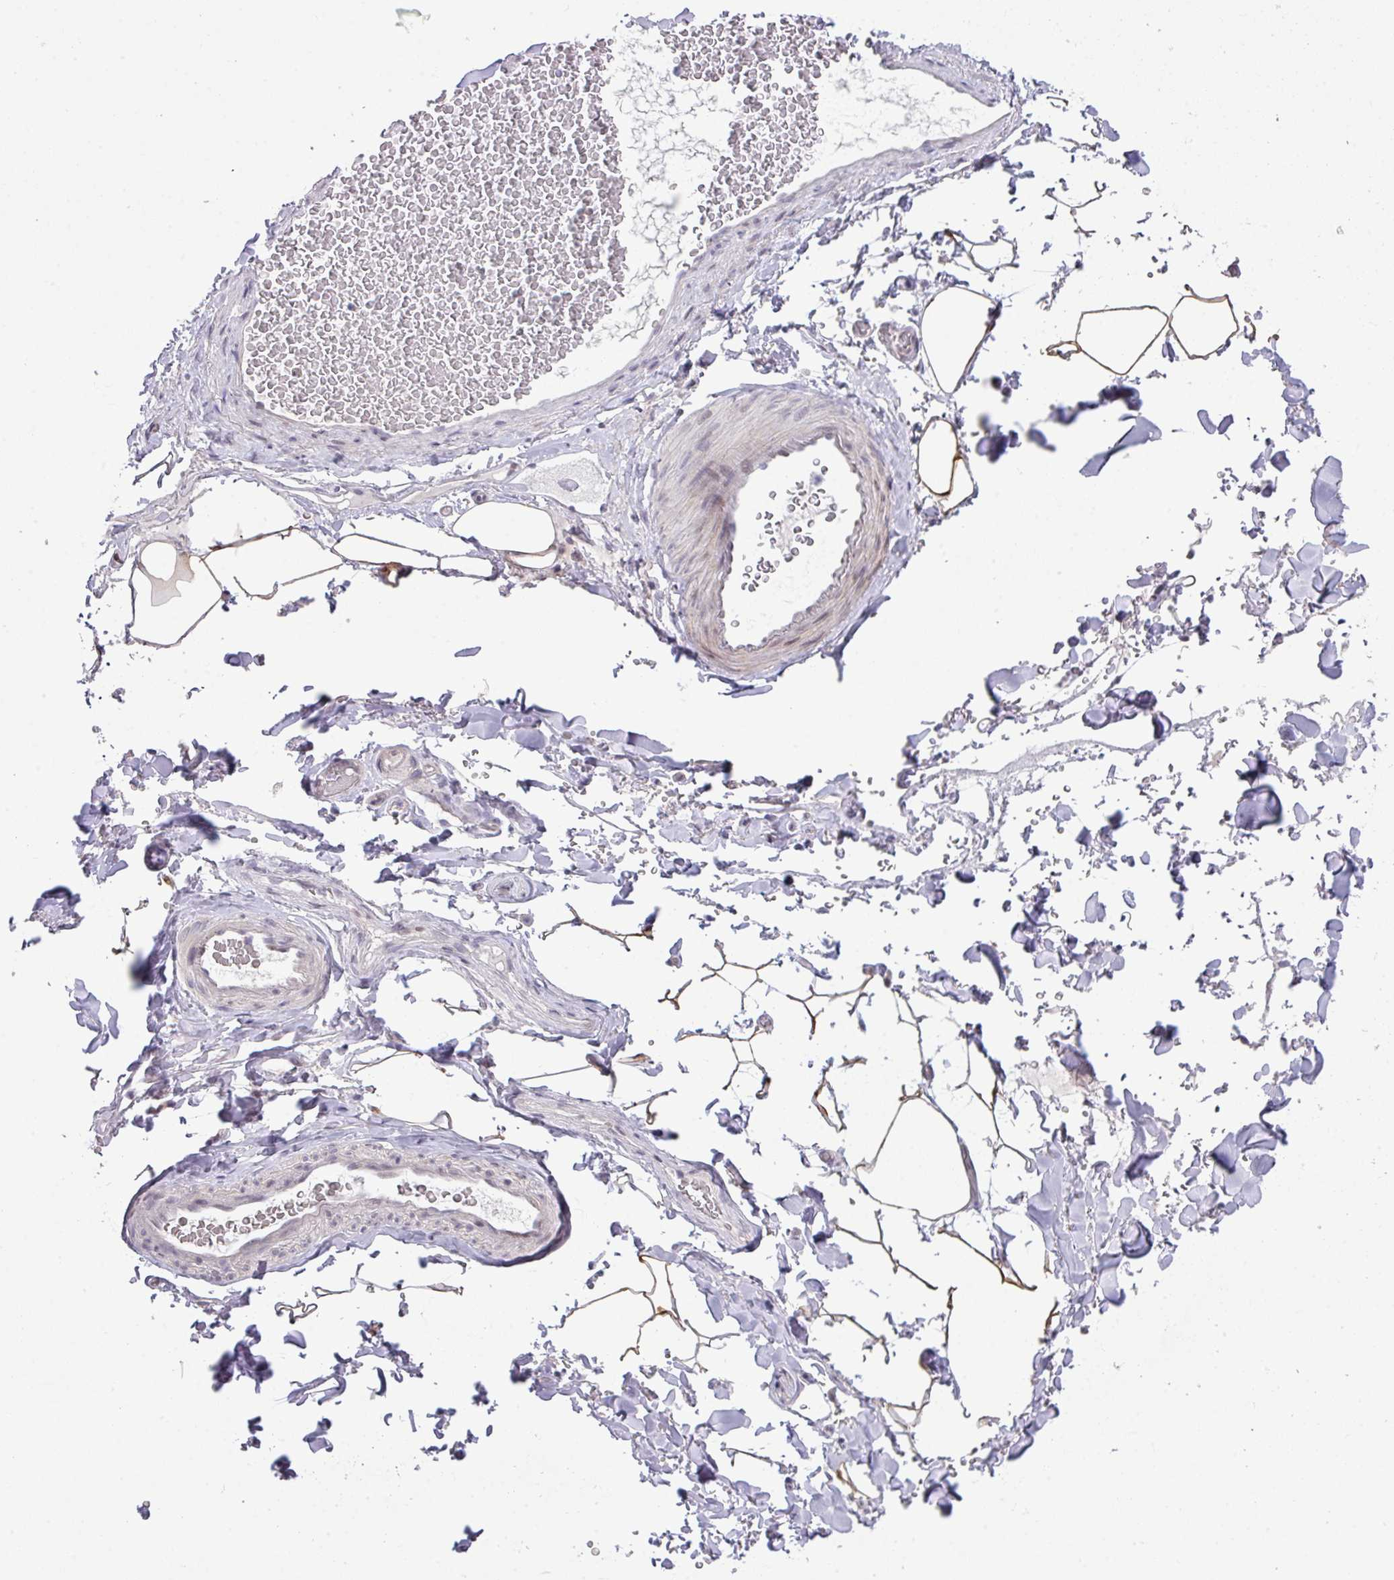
{"staining": {"intensity": "moderate", "quantity": "<25%", "location": "cytoplasmic/membranous"}, "tissue": "adipose tissue", "cell_type": "Adipocytes", "image_type": "normal", "snomed": [{"axis": "morphology", "description": "Normal tissue, NOS"}, {"axis": "topography", "description": "Rectum"}, {"axis": "topography", "description": "Peripheral nerve tissue"}], "caption": "Immunohistochemistry (IHC) histopathology image of normal adipose tissue: adipose tissue stained using immunohistochemistry demonstrates low levels of moderate protein expression localized specifically in the cytoplasmic/membranous of adipocytes, appearing as a cytoplasmic/membranous brown color.", "gene": "ANKRD13B", "patient": {"sex": "female", "age": 69}}